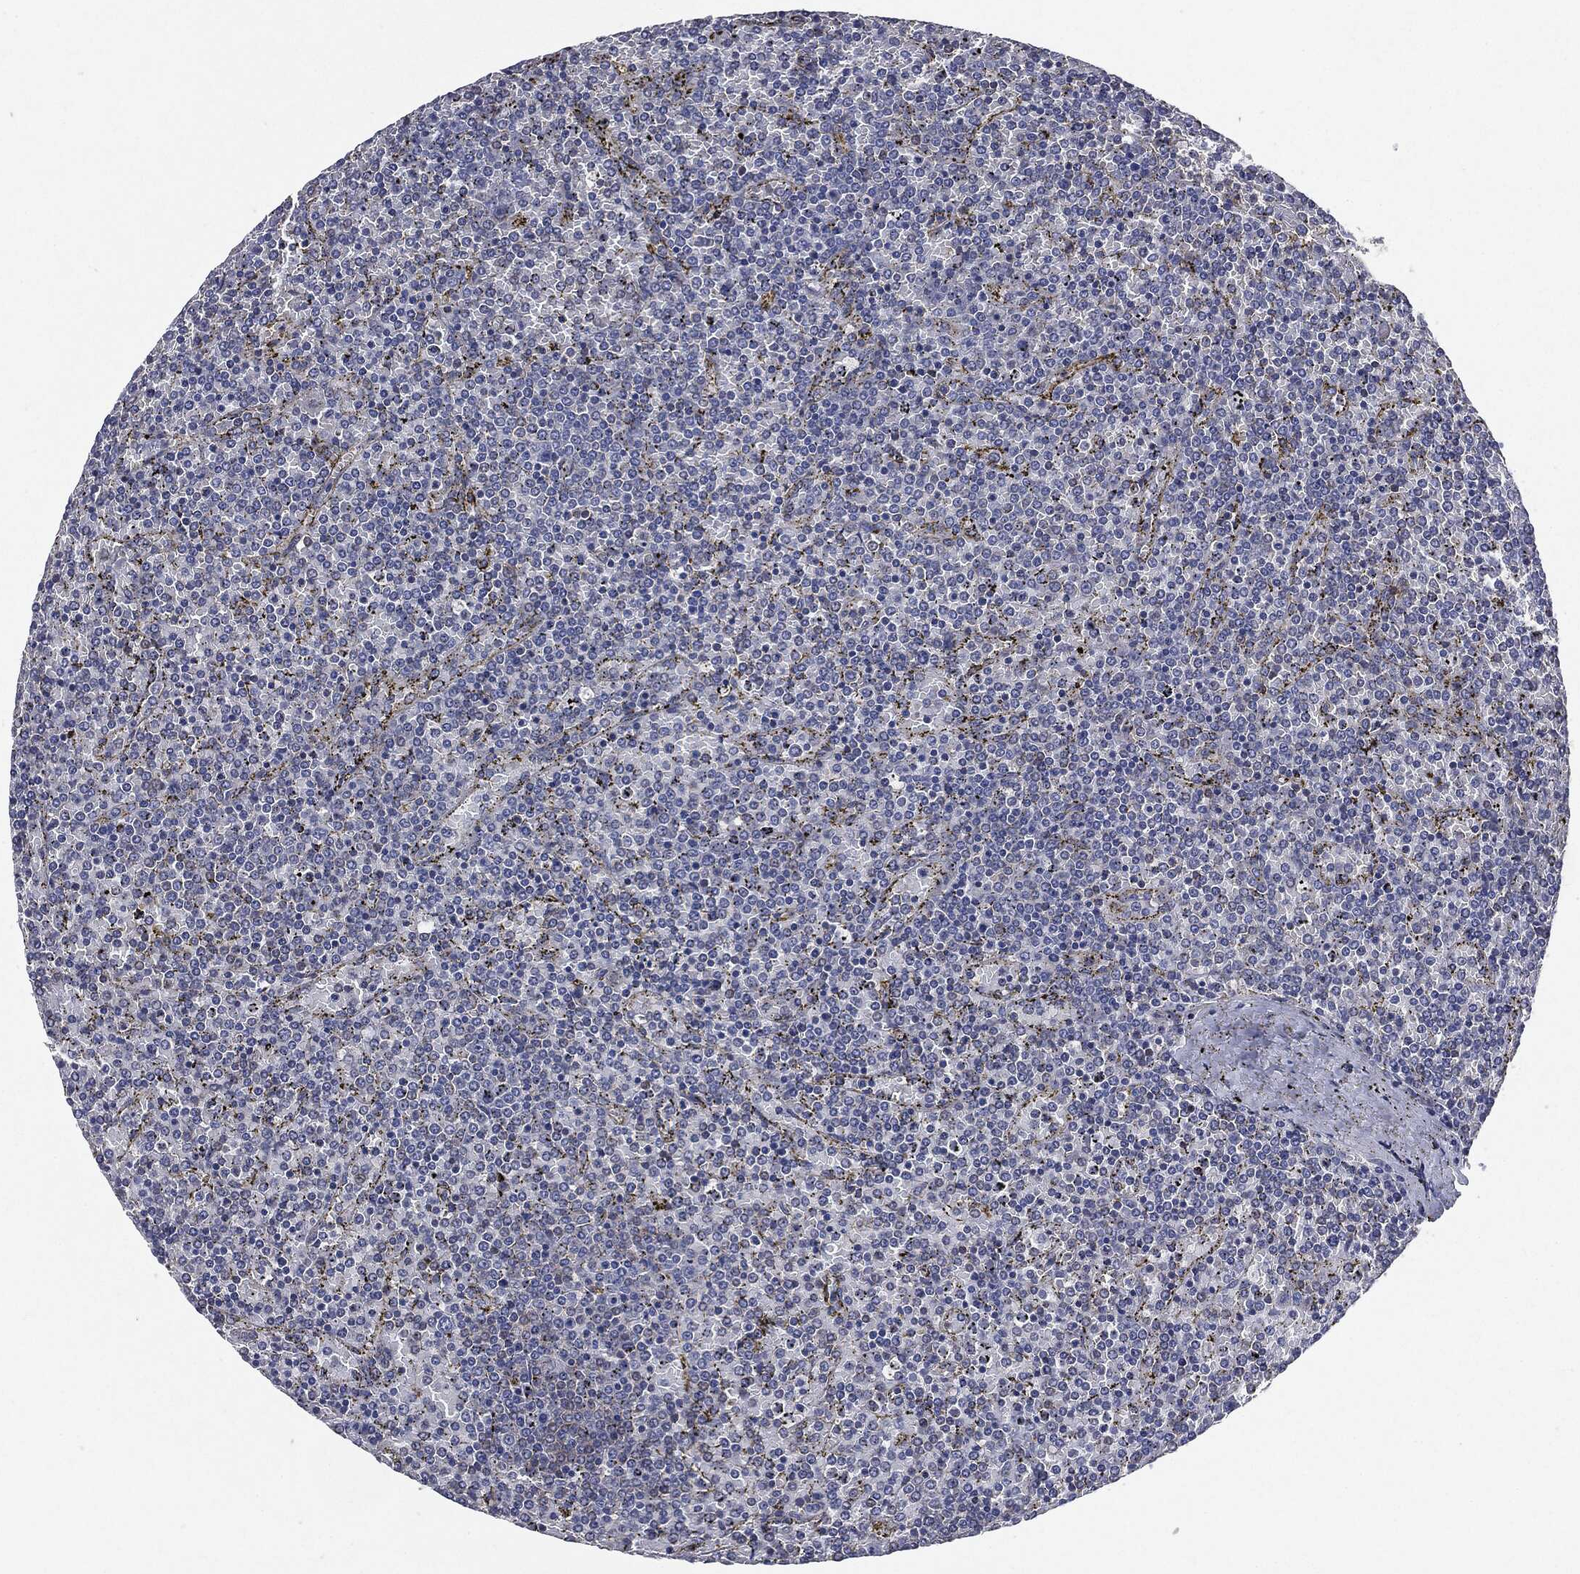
{"staining": {"intensity": "negative", "quantity": "none", "location": "none"}, "tissue": "lymphoma", "cell_type": "Tumor cells", "image_type": "cancer", "snomed": [{"axis": "morphology", "description": "Malignant lymphoma, non-Hodgkin's type, Low grade"}, {"axis": "topography", "description": "Spleen"}], "caption": "Immunohistochemical staining of human lymphoma reveals no significant expression in tumor cells. (DAB (3,3'-diaminobenzidine) IHC visualized using brightfield microscopy, high magnification).", "gene": "EPS15L1", "patient": {"sex": "female", "age": 77}}